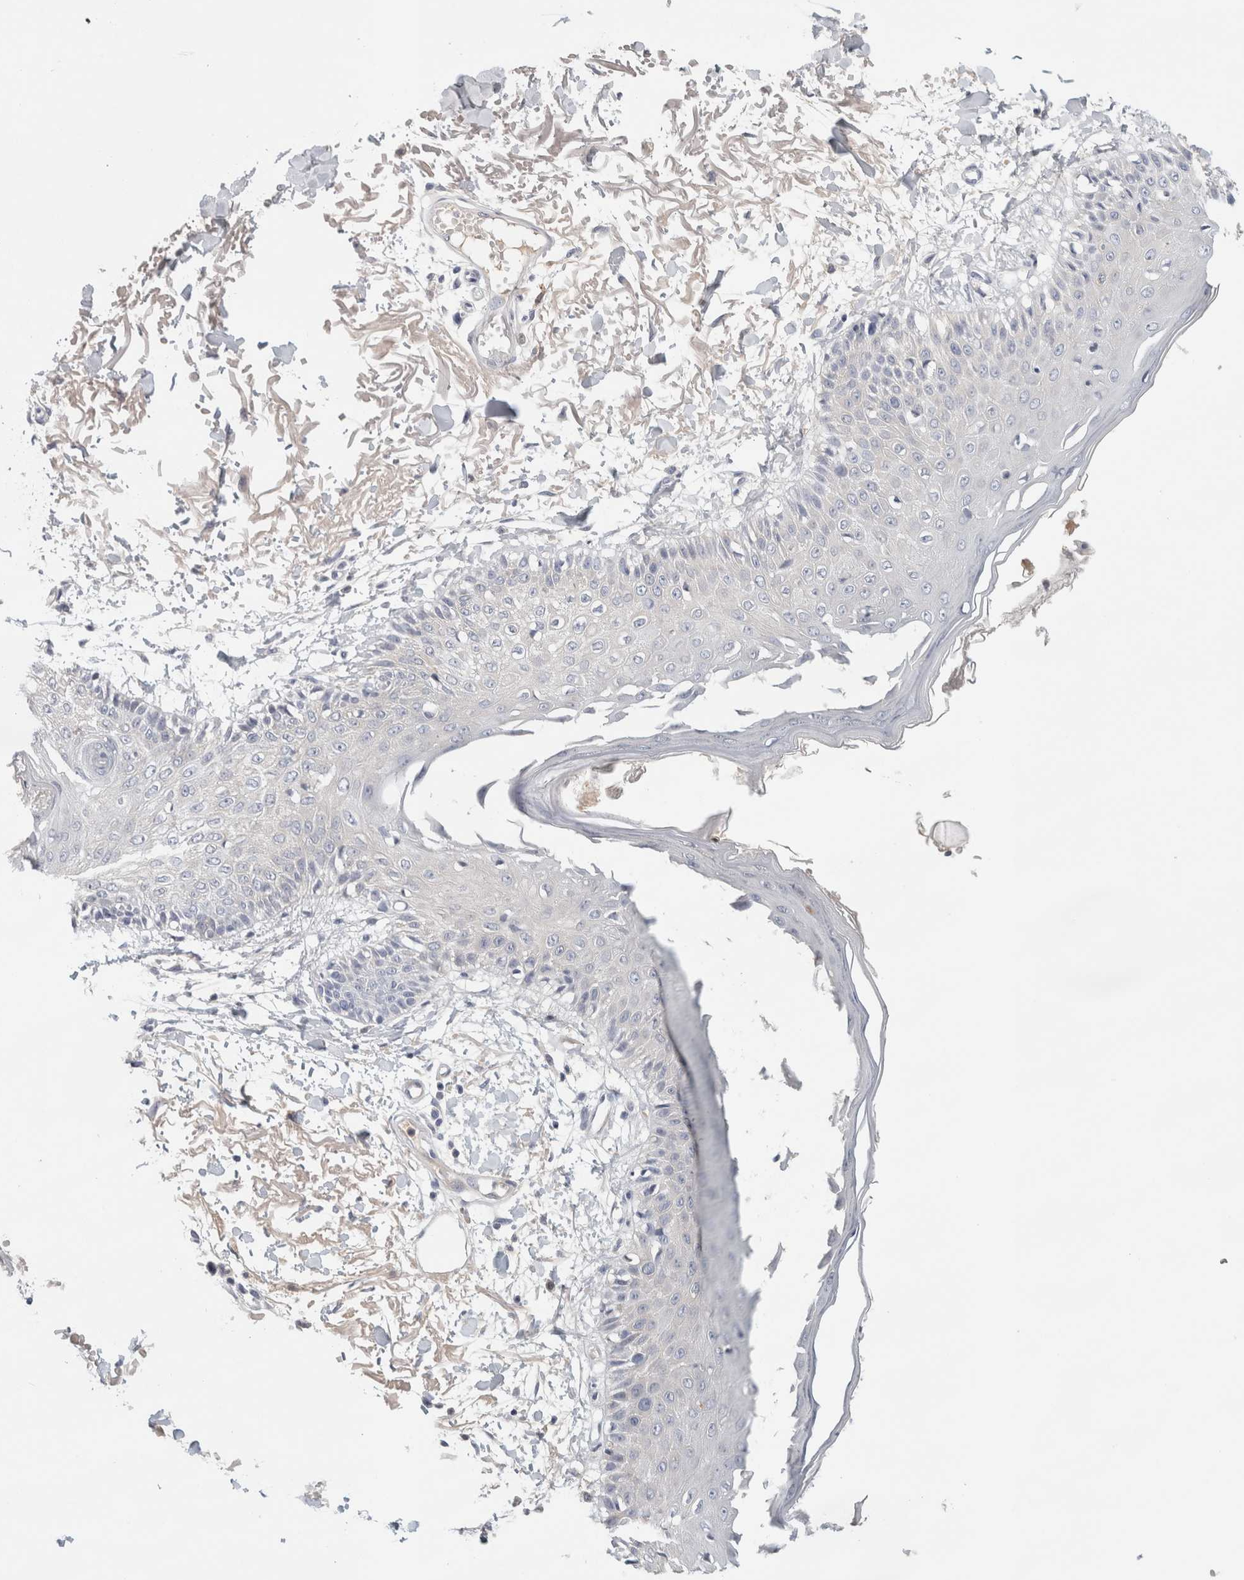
{"staining": {"intensity": "negative", "quantity": "none", "location": "none"}, "tissue": "skin", "cell_type": "Fibroblasts", "image_type": "normal", "snomed": [{"axis": "morphology", "description": "Normal tissue, NOS"}, {"axis": "morphology", "description": "Squamous cell carcinoma, NOS"}, {"axis": "topography", "description": "Skin"}, {"axis": "topography", "description": "Peripheral nerve tissue"}], "caption": "DAB immunohistochemical staining of benign skin demonstrates no significant expression in fibroblasts.", "gene": "STK31", "patient": {"sex": "male", "age": 83}}